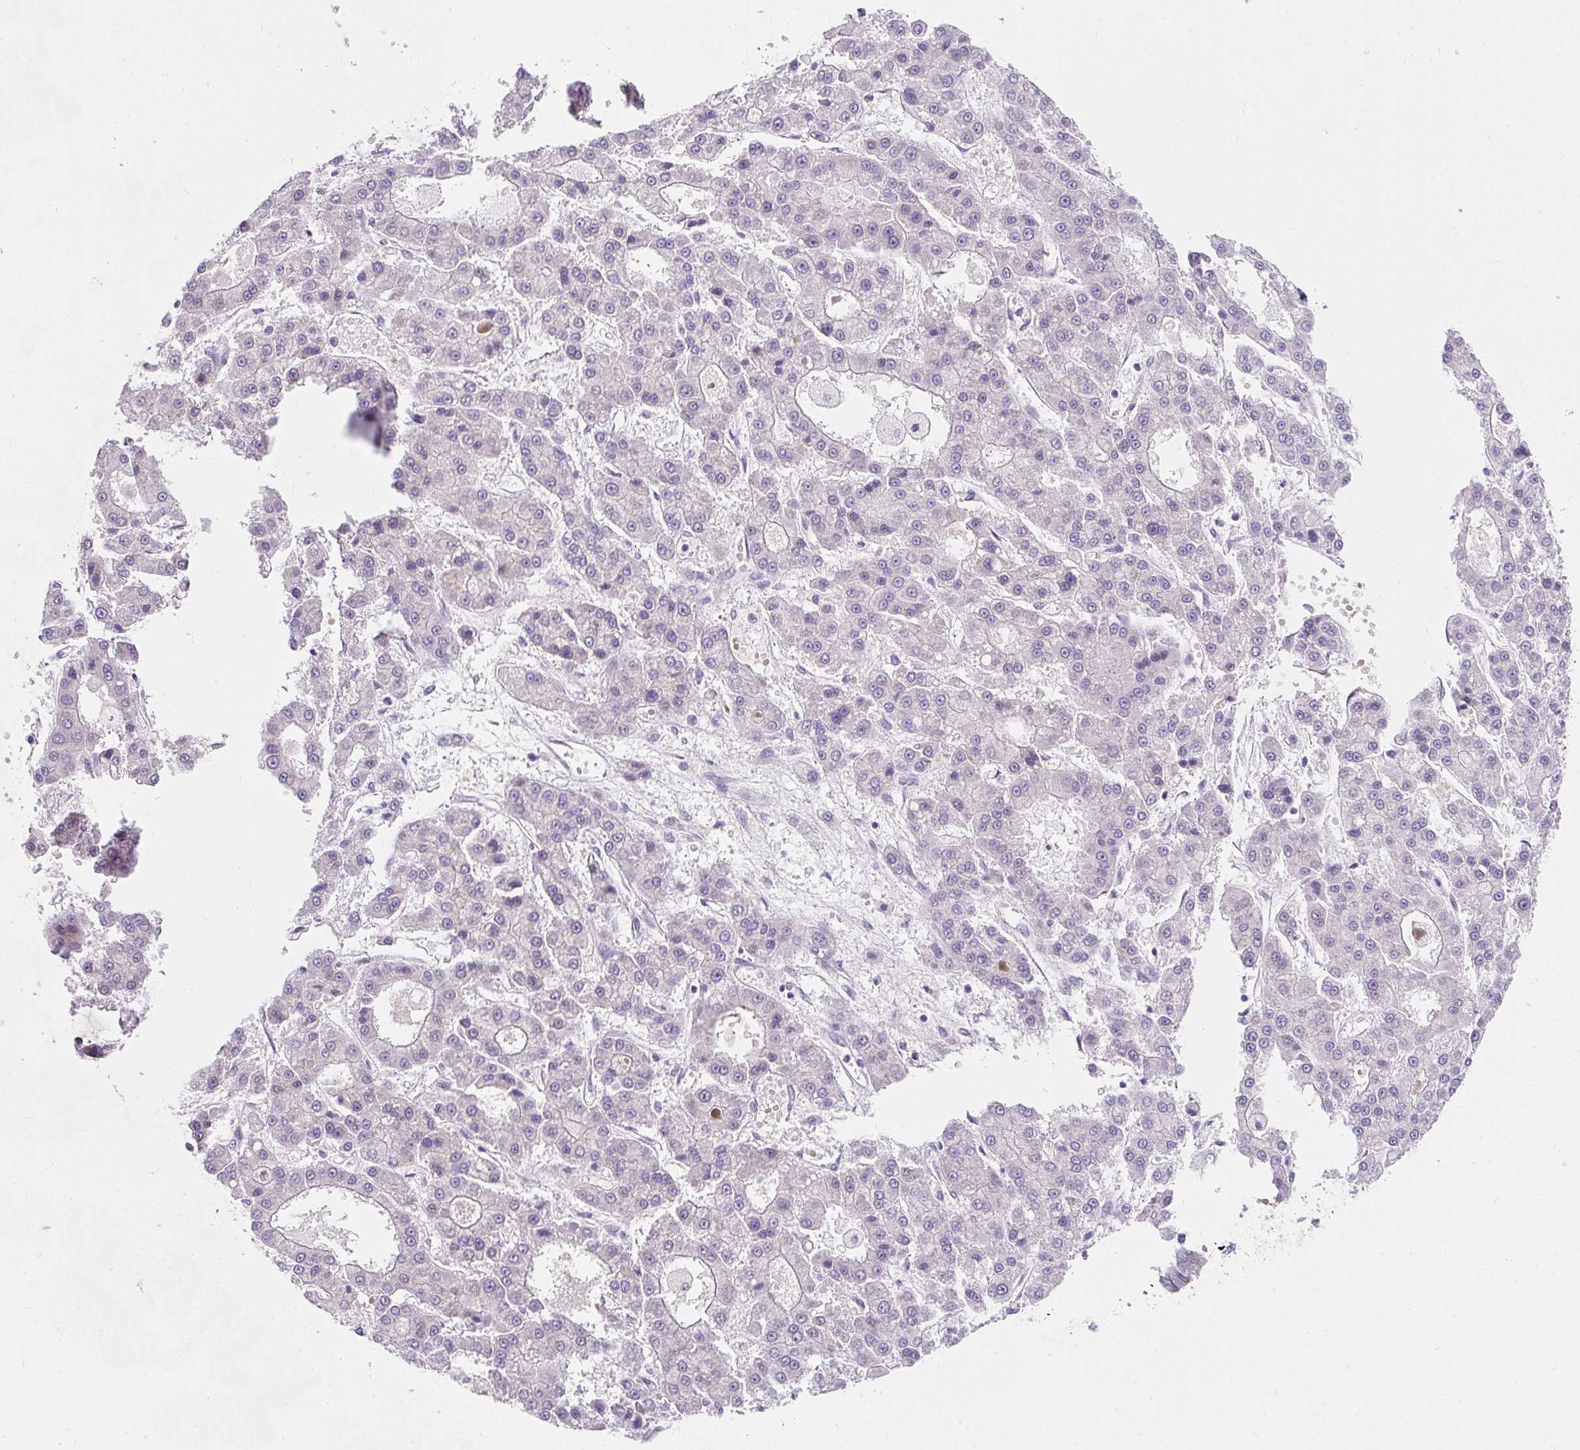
{"staining": {"intensity": "negative", "quantity": "none", "location": "none"}, "tissue": "liver cancer", "cell_type": "Tumor cells", "image_type": "cancer", "snomed": [{"axis": "morphology", "description": "Carcinoma, Hepatocellular, NOS"}, {"axis": "topography", "description": "Liver"}], "caption": "DAB immunohistochemical staining of human liver hepatocellular carcinoma exhibits no significant positivity in tumor cells.", "gene": "DTX4", "patient": {"sex": "male", "age": 70}}